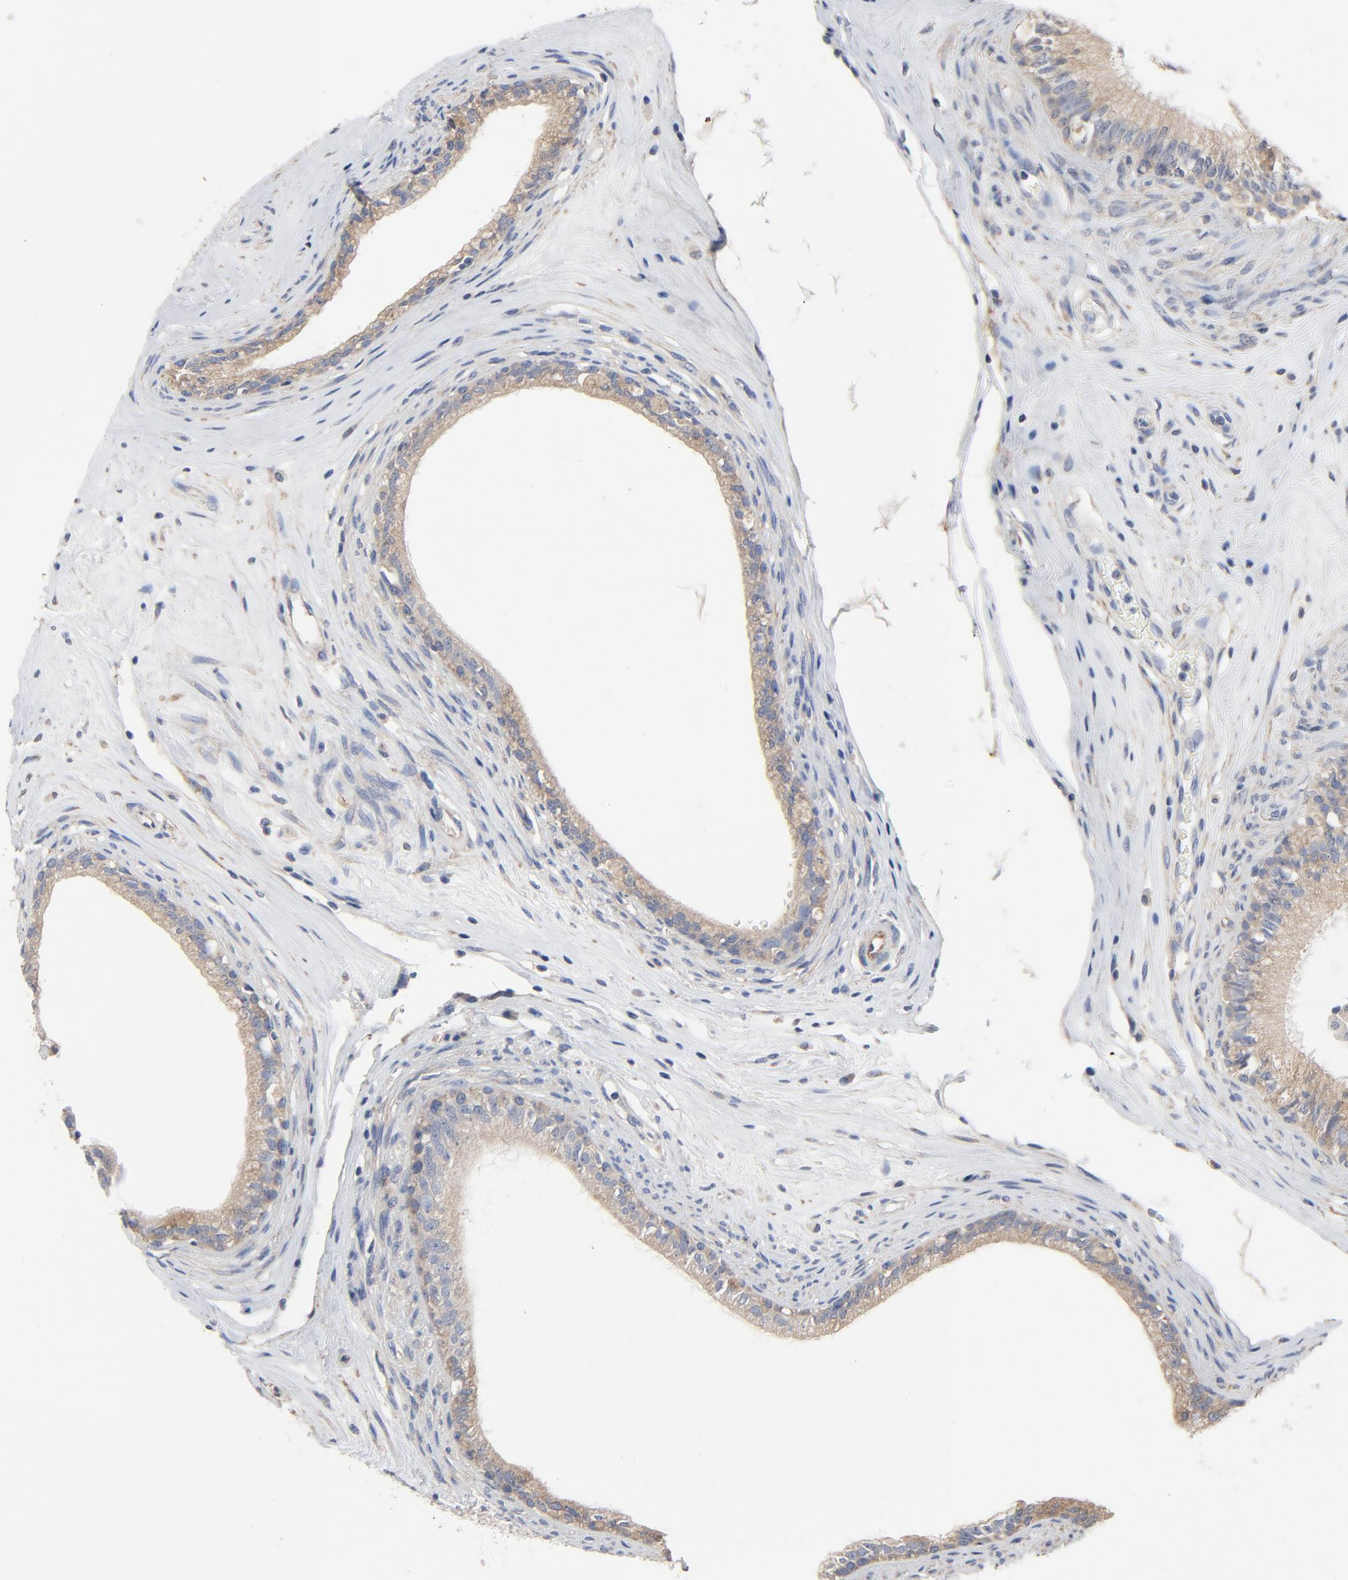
{"staining": {"intensity": "moderate", "quantity": ">75%", "location": "cytoplasmic/membranous"}, "tissue": "epididymis", "cell_type": "Glandular cells", "image_type": "normal", "snomed": [{"axis": "morphology", "description": "Normal tissue, NOS"}, {"axis": "morphology", "description": "Inflammation, NOS"}, {"axis": "topography", "description": "Epididymis"}], "caption": "Protein staining shows moderate cytoplasmic/membranous expression in approximately >75% of glandular cells in unremarkable epididymis. The staining was performed using DAB (3,3'-diaminobenzidine), with brown indicating positive protein expression. Nuclei are stained blue with hematoxylin.", "gene": "DYNLT3", "patient": {"sex": "male", "age": 84}}